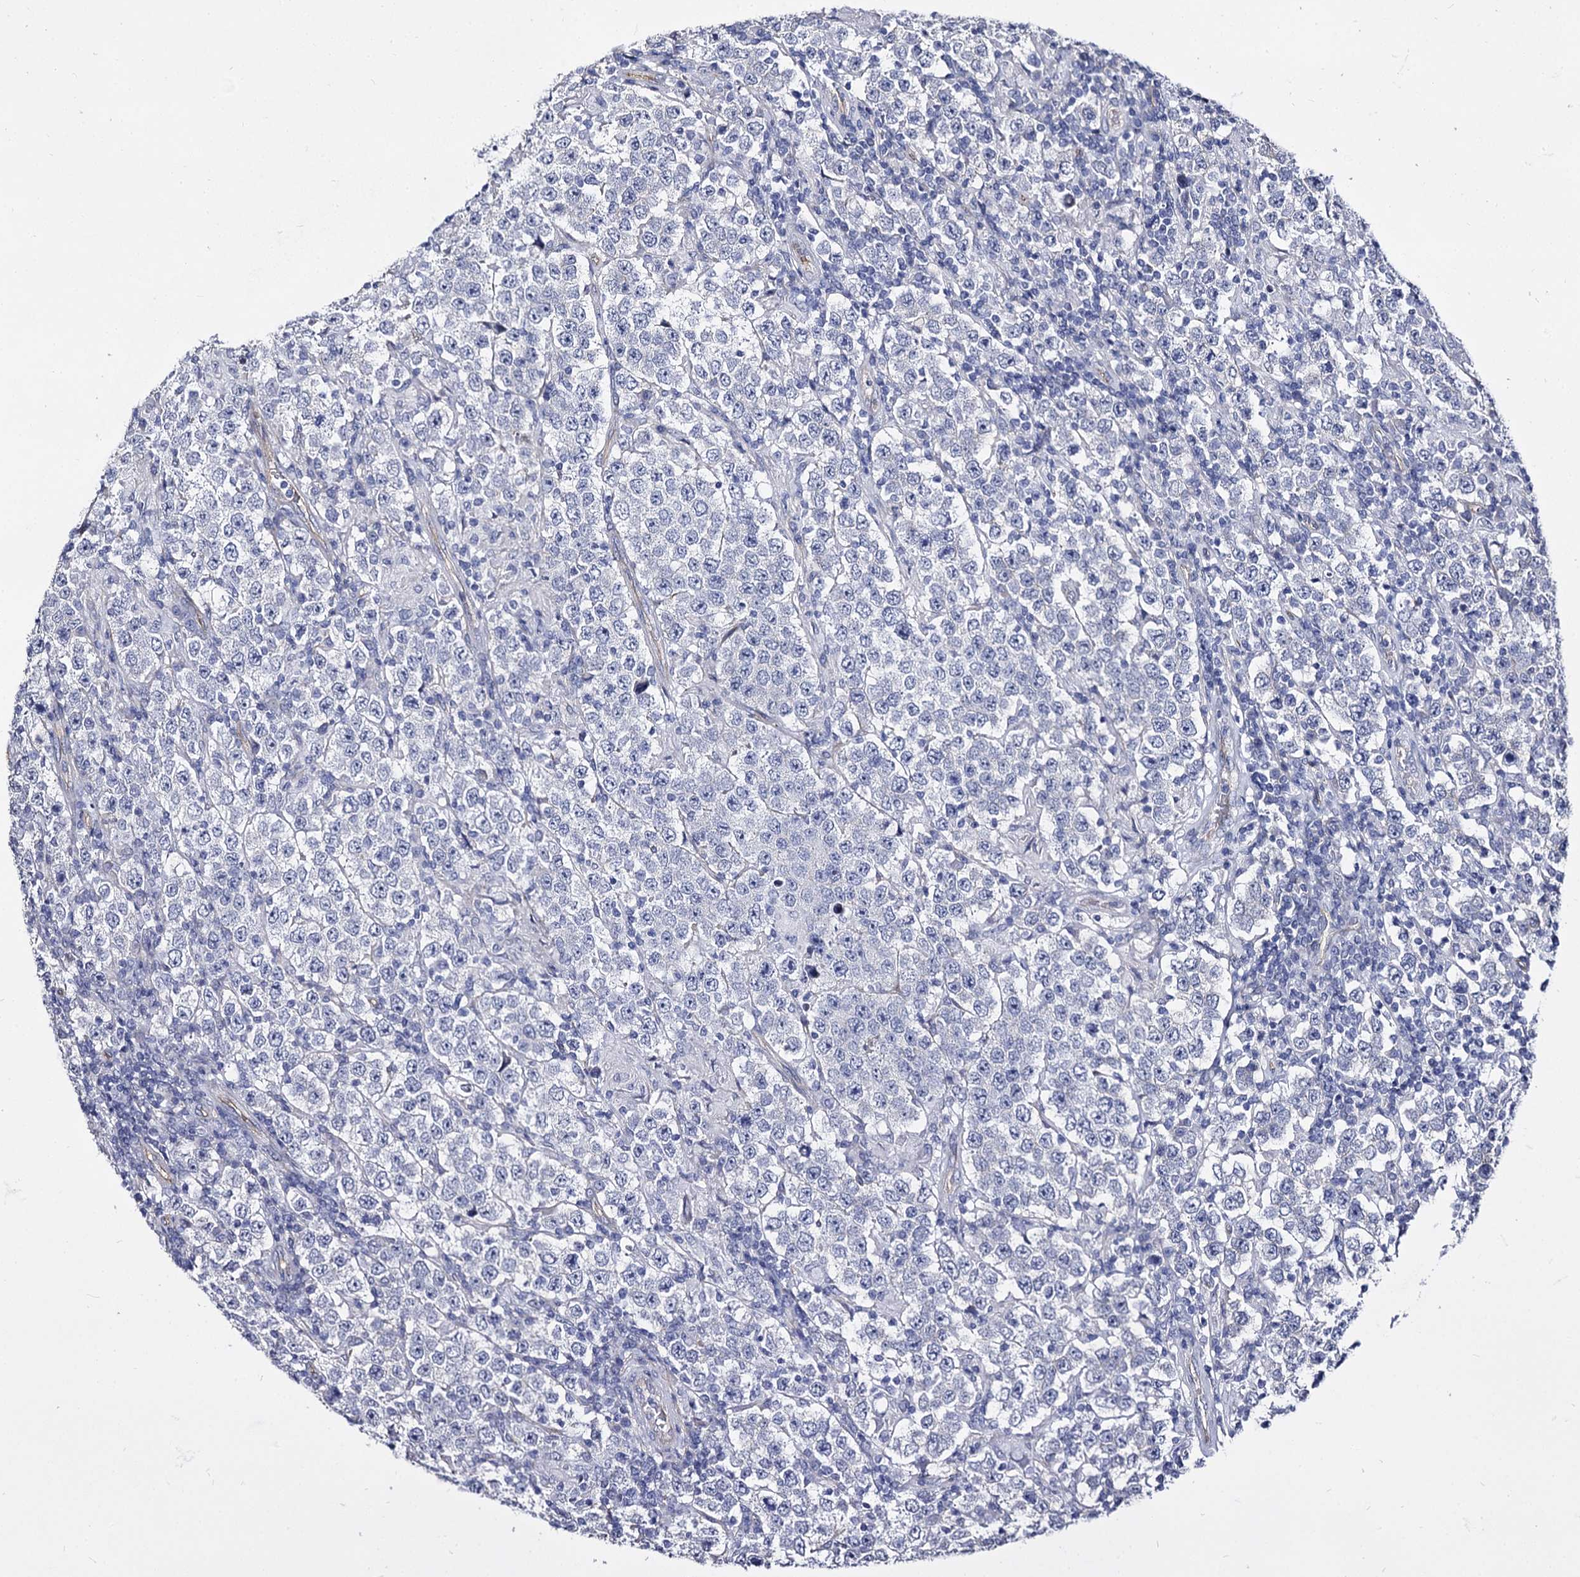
{"staining": {"intensity": "negative", "quantity": "none", "location": "none"}, "tissue": "testis cancer", "cell_type": "Tumor cells", "image_type": "cancer", "snomed": [{"axis": "morphology", "description": "Normal tissue, NOS"}, {"axis": "morphology", "description": "Urothelial carcinoma, High grade"}, {"axis": "morphology", "description": "Seminoma, NOS"}, {"axis": "morphology", "description": "Carcinoma, Embryonal, NOS"}, {"axis": "topography", "description": "Urinary bladder"}, {"axis": "topography", "description": "Testis"}], "caption": "High power microscopy photomicrograph of an immunohistochemistry micrograph of embryonal carcinoma (testis), revealing no significant expression in tumor cells. Brightfield microscopy of IHC stained with DAB (brown) and hematoxylin (blue), captured at high magnification.", "gene": "CBFB", "patient": {"sex": "male", "age": 41}}